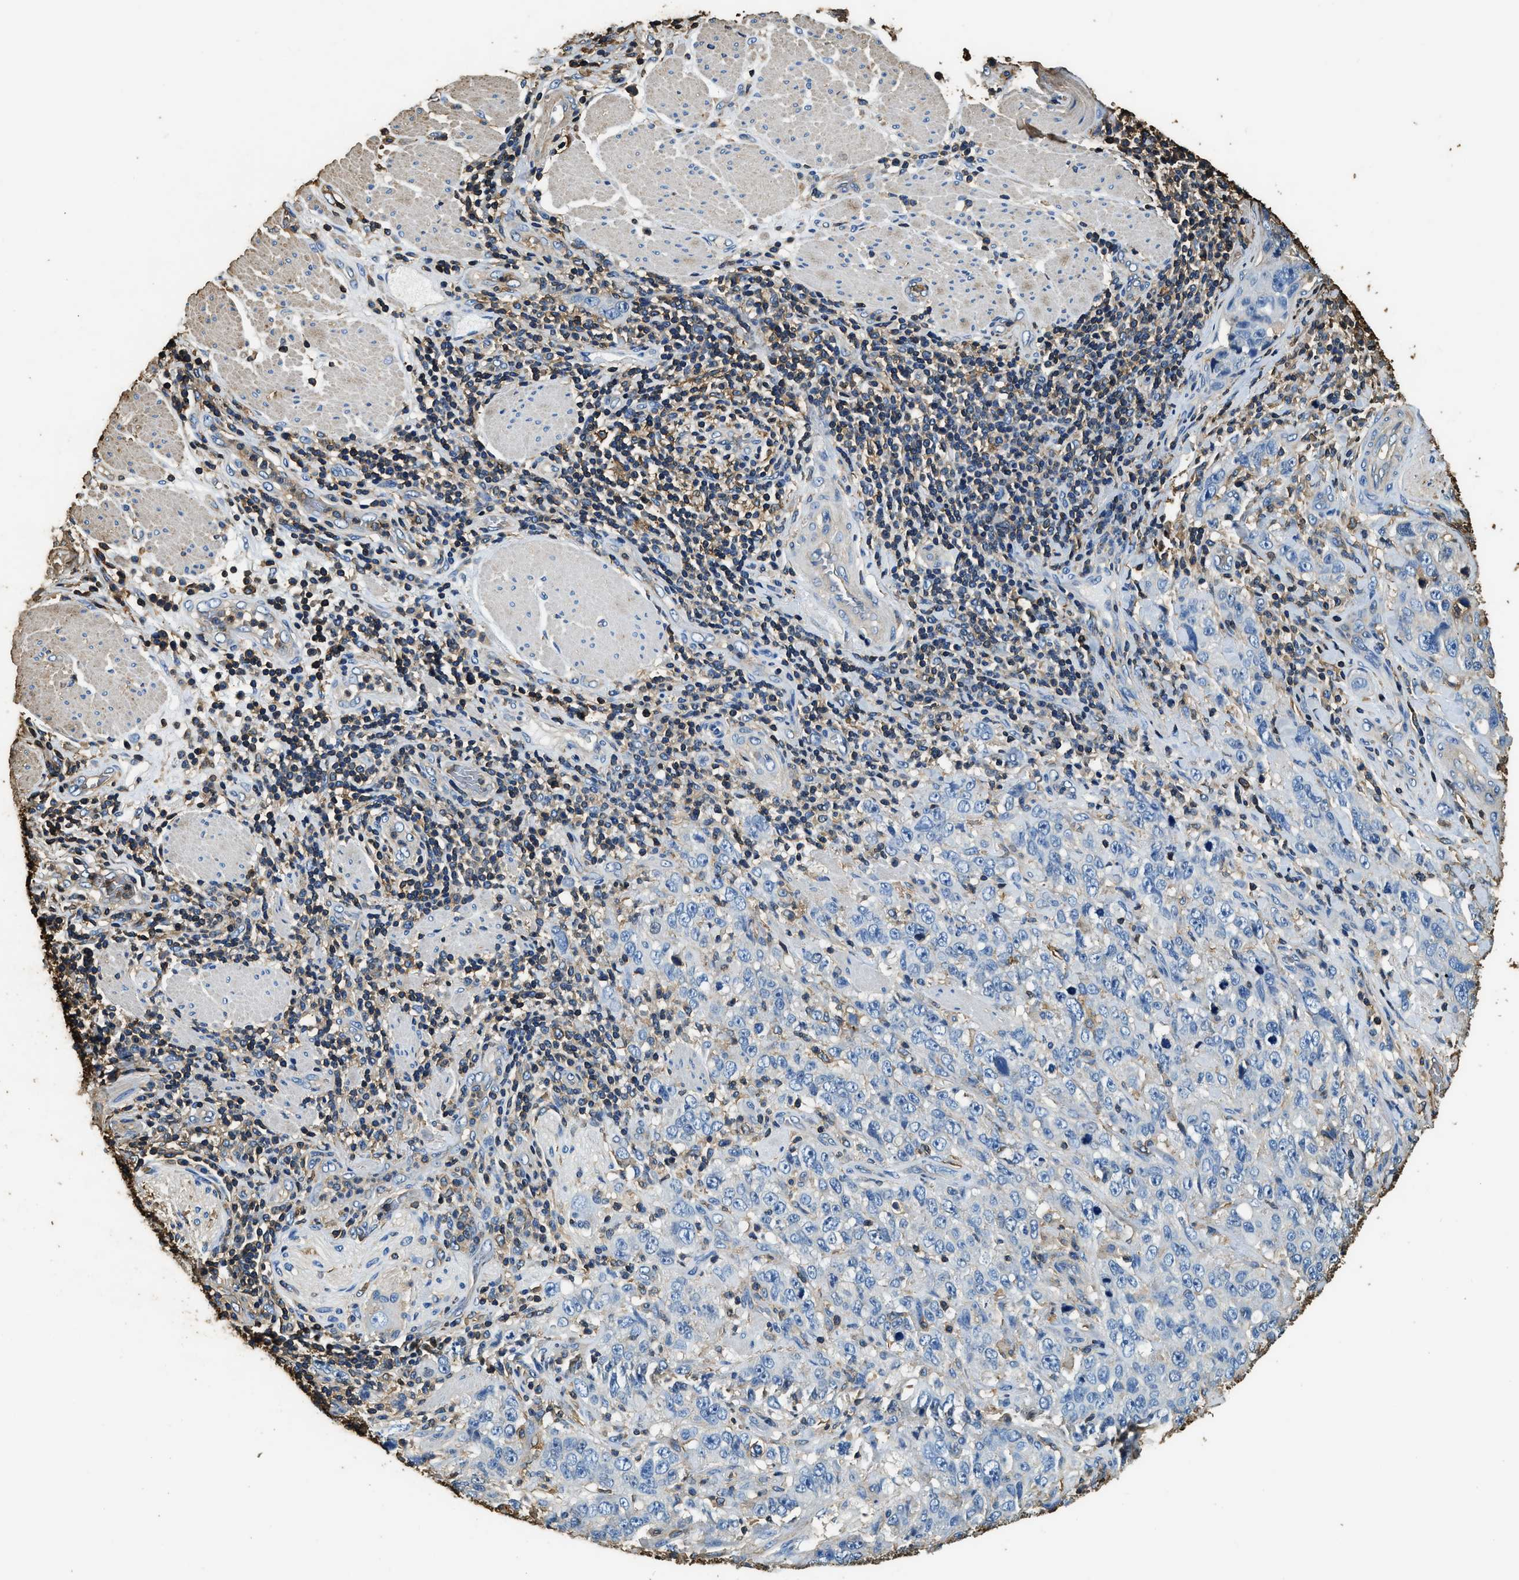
{"staining": {"intensity": "negative", "quantity": "none", "location": "none"}, "tissue": "stomach cancer", "cell_type": "Tumor cells", "image_type": "cancer", "snomed": [{"axis": "morphology", "description": "Adenocarcinoma, NOS"}, {"axis": "topography", "description": "Stomach"}], "caption": "Human adenocarcinoma (stomach) stained for a protein using IHC exhibits no expression in tumor cells.", "gene": "ACCS", "patient": {"sex": "male", "age": 48}}